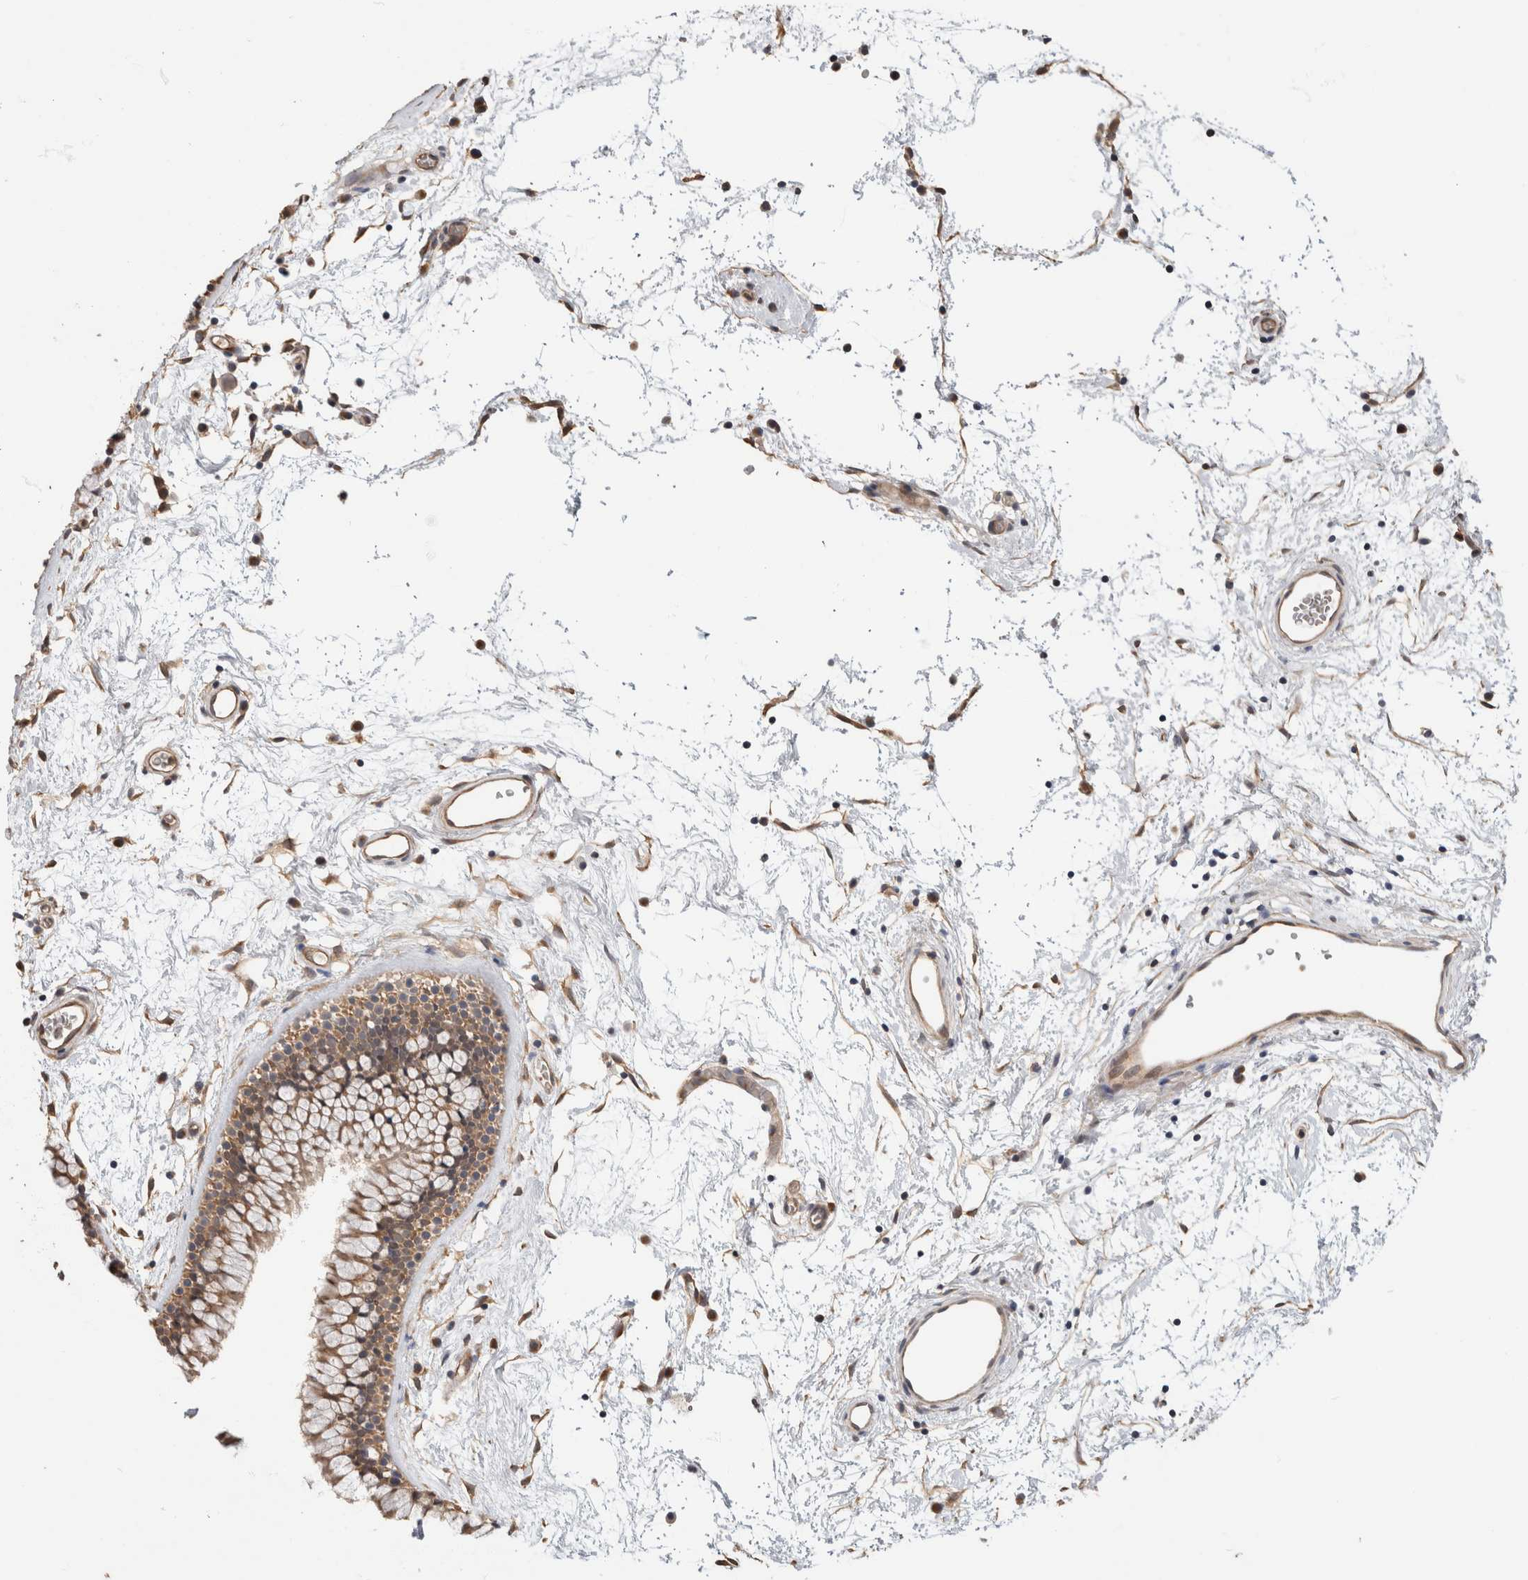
{"staining": {"intensity": "moderate", "quantity": ">75%", "location": "cytoplasmic/membranous"}, "tissue": "nasopharynx", "cell_type": "Respiratory epithelial cells", "image_type": "normal", "snomed": [{"axis": "morphology", "description": "Normal tissue, NOS"}, {"axis": "morphology", "description": "Inflammation, NOS"}, {"axis": "topography", "description": "Nasopharynx"}], "caption": "Nasopharynx was stained to show a protein in brown. There is medium levels of moderate cytoplasmic/membranous positivity in about >75% of respiratory epithelial cells. Ihc stains the protein of interest in brown and the nuclei are stained blue.", "gene": "PGM1", "patient": {"sex": "male", "age": 48}}